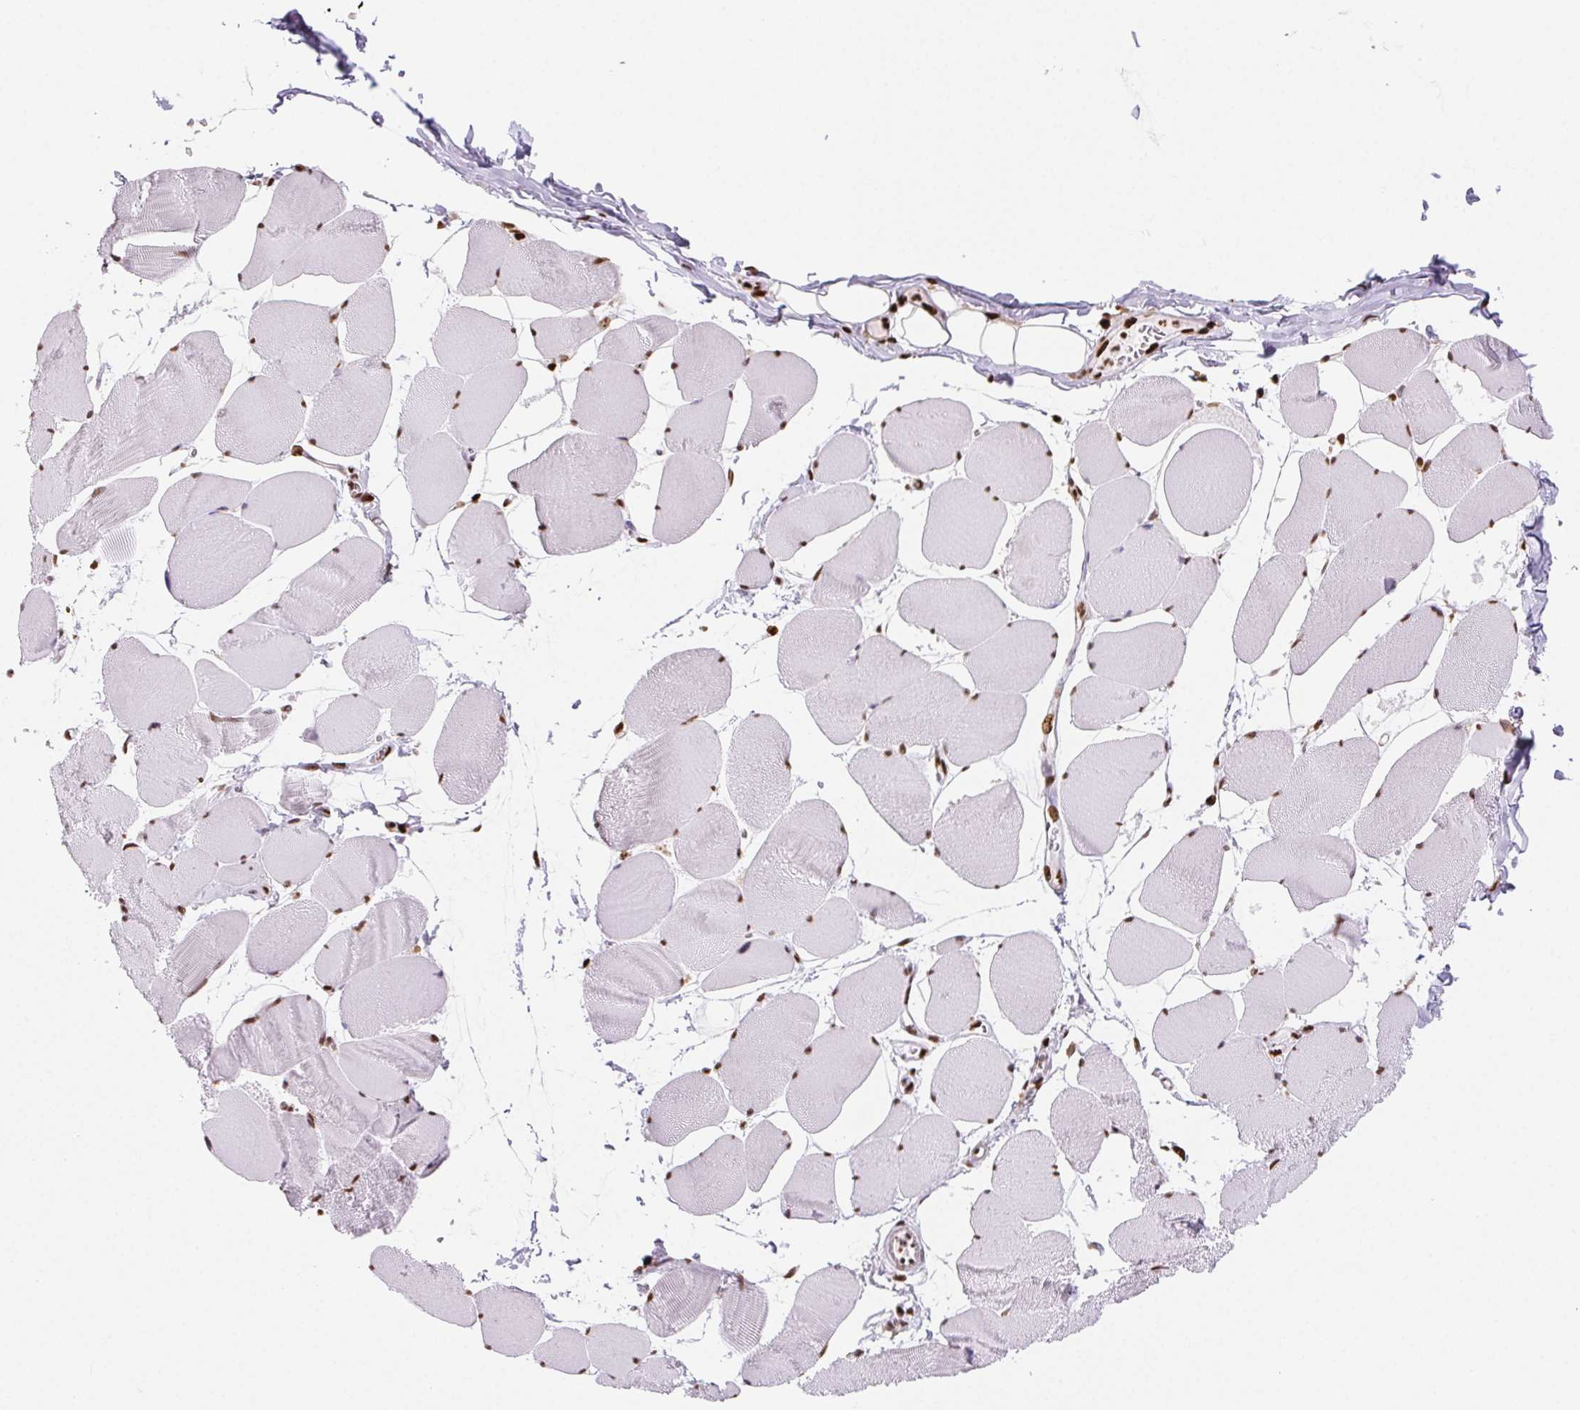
{"staining": {"intensity": "moderate", "quantity": ">75%", "location": "nuclear"}, "tissue": "skeletal muscle", "cell_type": "Myocytes", "image_type": "normal", "snomed": [{"axis": "morphology", "description": "Normal tissue, NOS"}, {"axis": "topography", "description": "Skeletal muscle"}], "caption": "Brown immunohistochemical staining in unremarkable skeletal muscle shows moderate nuclear positivity in approximately >75% of myocytes. Immunohistochemistry stains the protein of interest in brown and the nuclei are stained blue.", "gene": "SETSIP", "patient": {"sex": "female", "age": 75}}